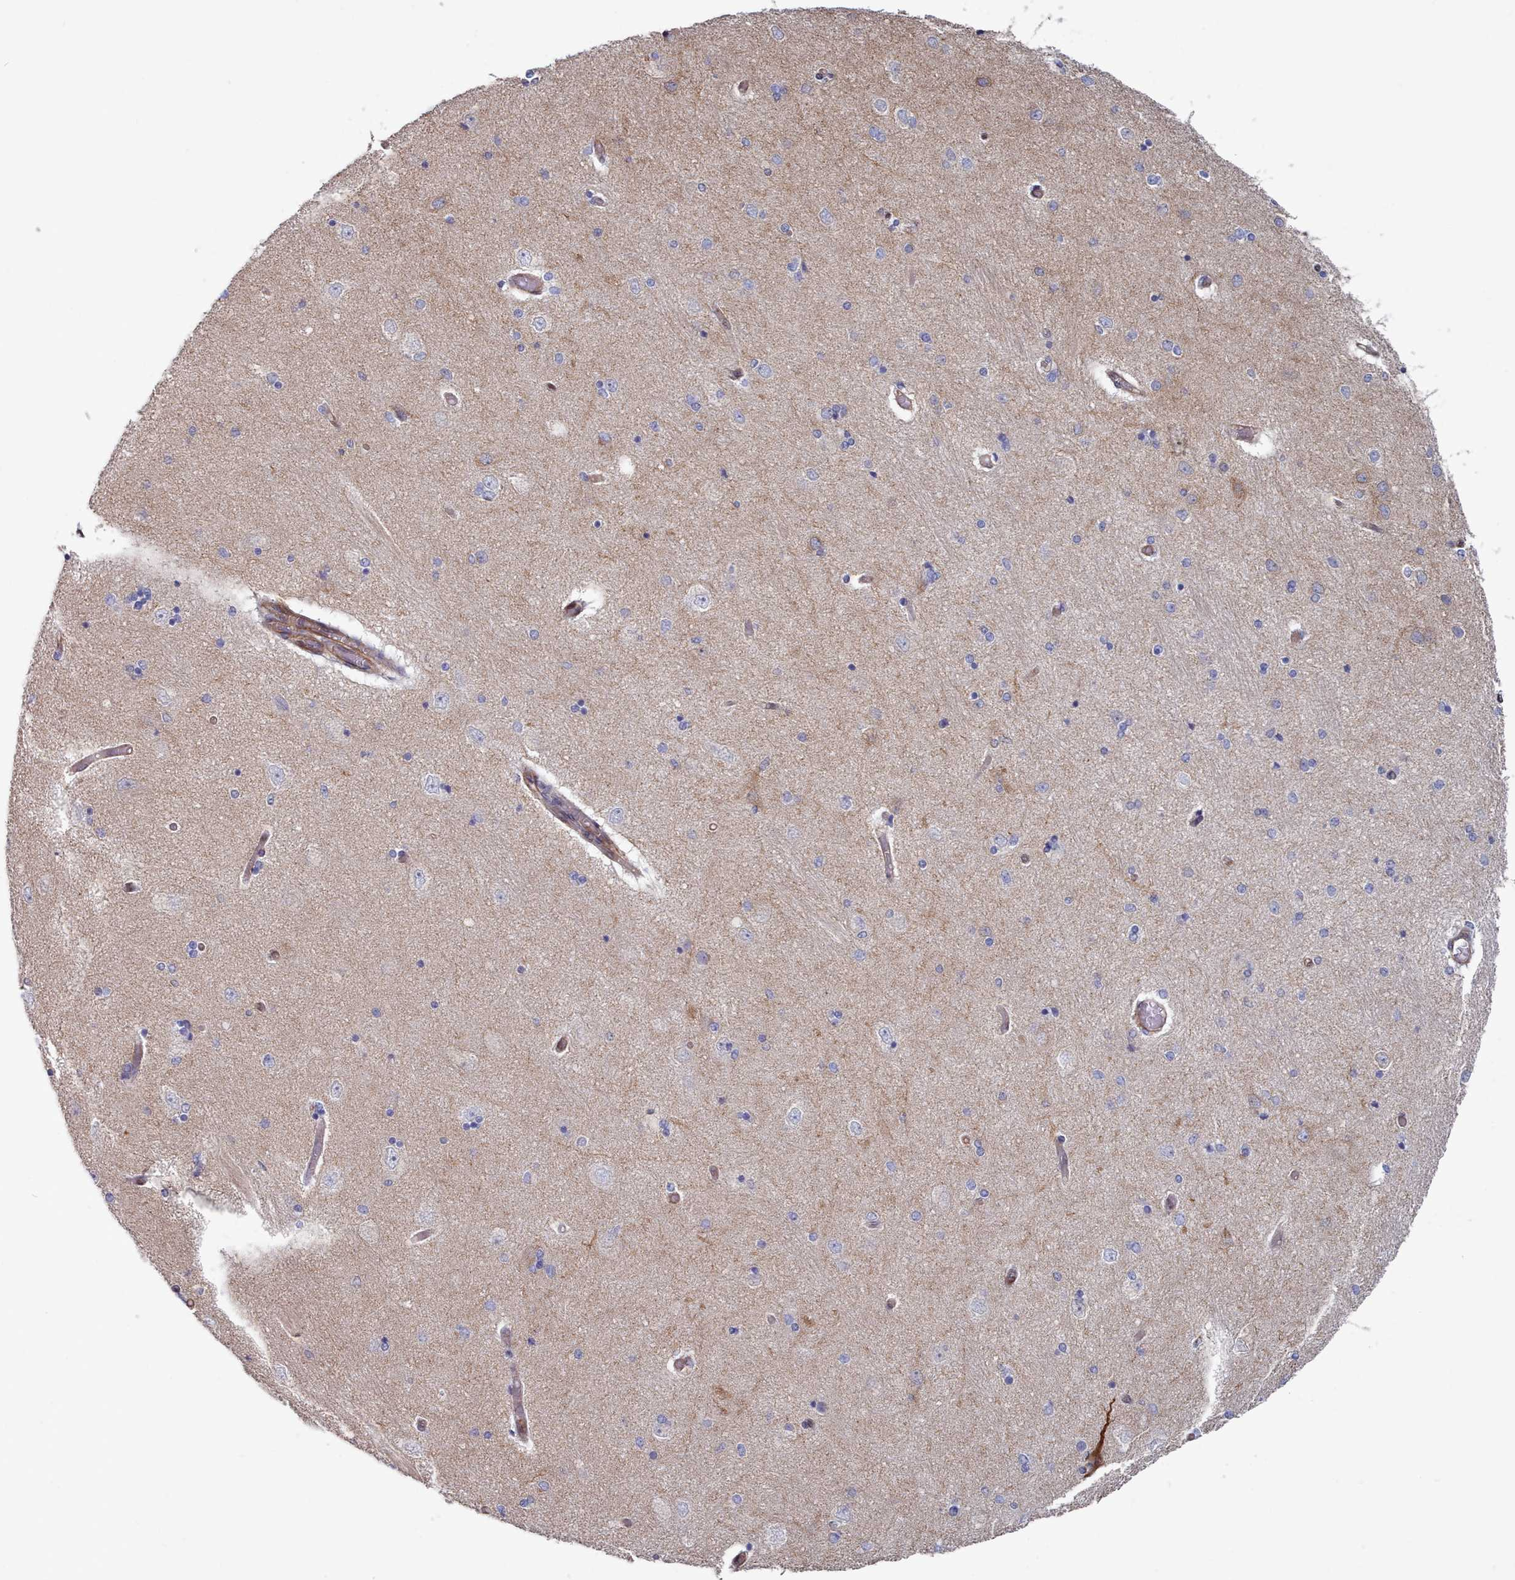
{"staining": {"intensity": "negative", "quantity": "none", "location": "none"}, "tissue": "hippocampus", "cell_type": "Glial cells", "image_type": "normal", "snomed": [{"axis": "morphology", "description": "Normal tissue, NOS"}, {"axis": "topography", "description": "Hippocampus"}], "caption": "Glial cells are negative for protein expression in normal human hippocampus. (Stains: DAB IHC with hematoxylin counter stain, Microscopy: brightfield microscopy at high magnification).", "gene": "G6PC1", "patient": {"sex": "female", "age": 54}}